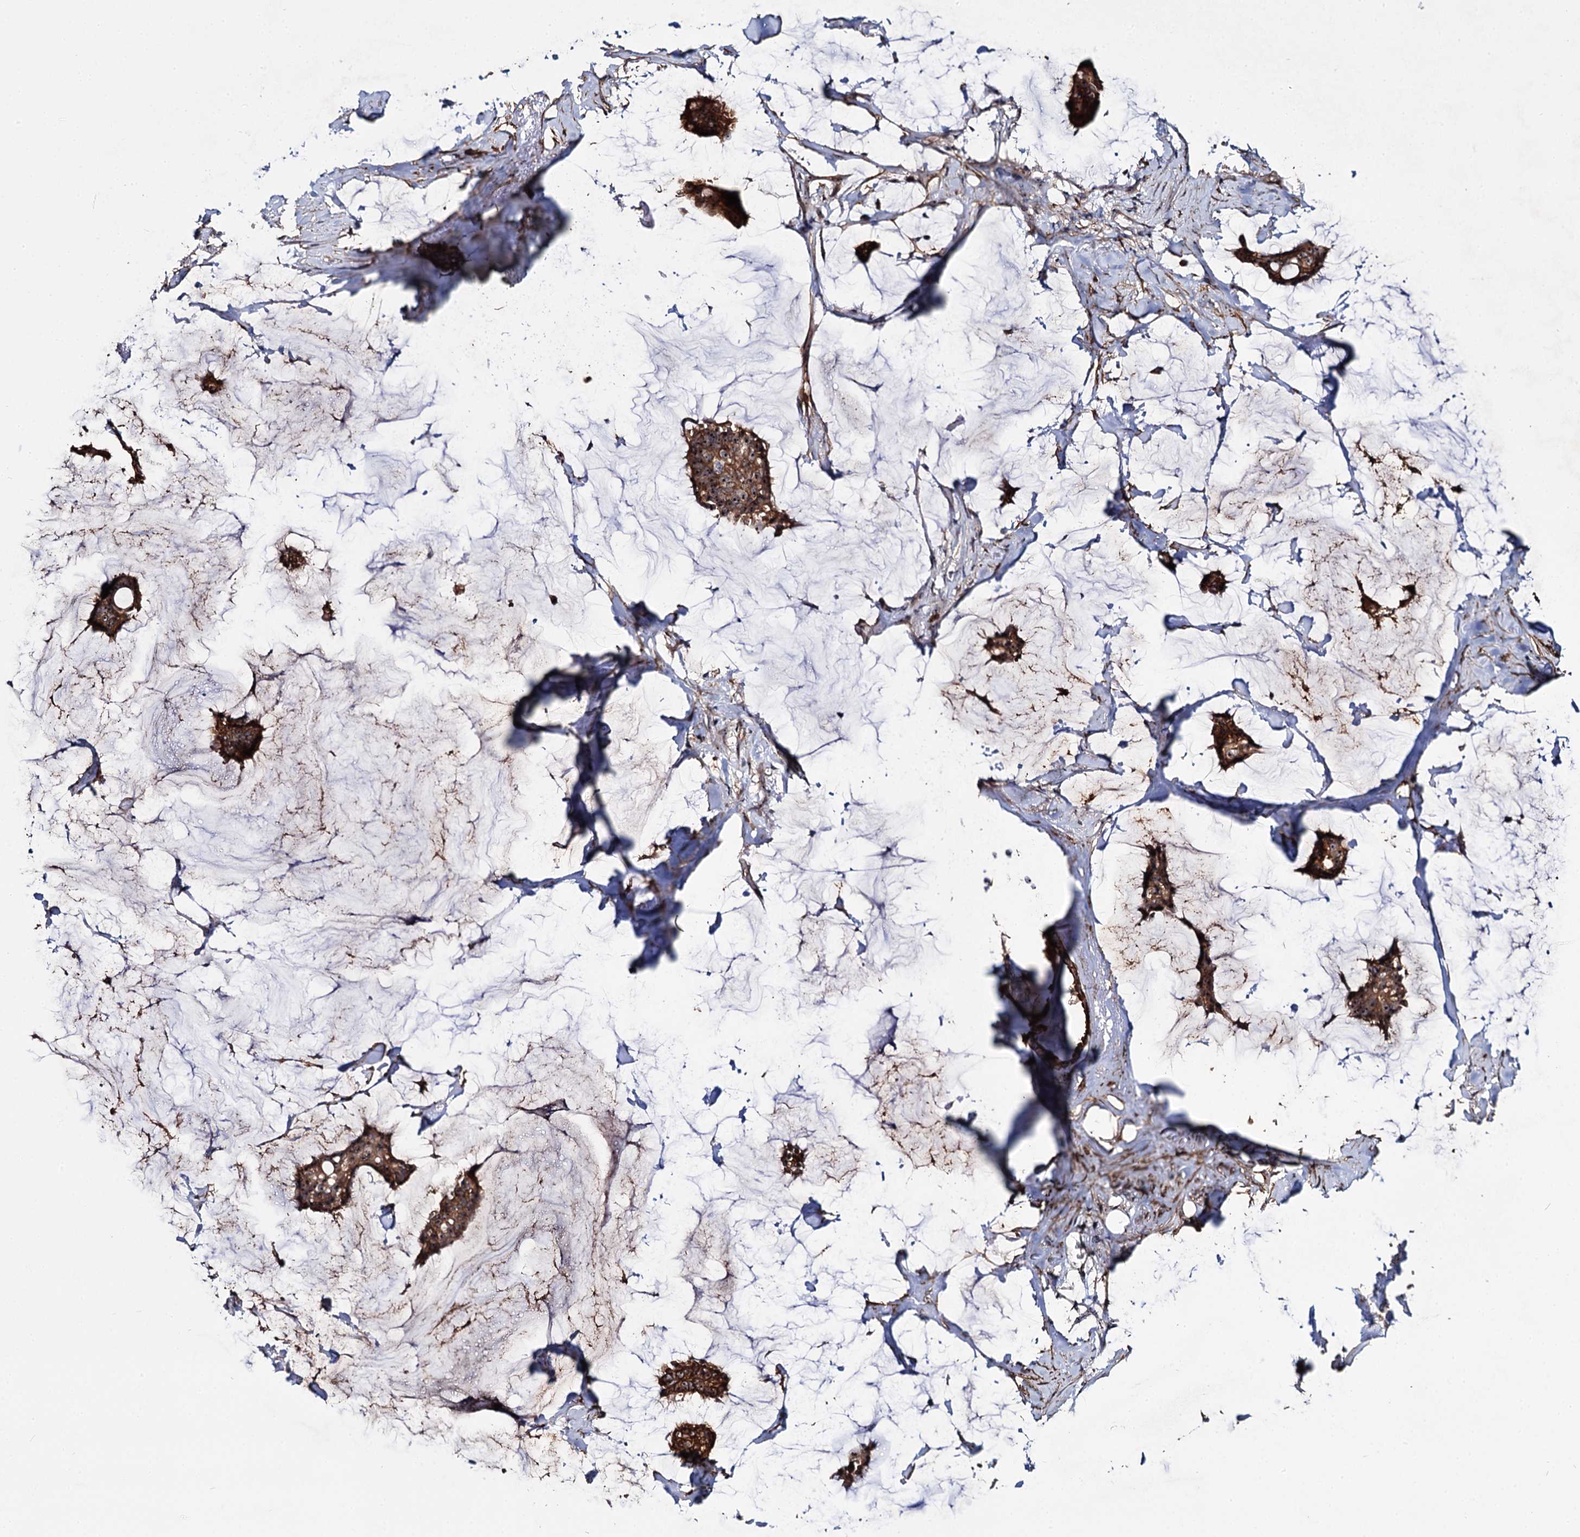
{"staining": {"intensity": "moderate", "quantity": ">75%", "location": "cytoplasmic/membranous,nuclear"}, "tissue": "breast cancer", "cell_type": "Tumor cells", "image_type": "cancer", "snomed": [{"axis": "morphology", "description": "Duct carcinoma"}, {"axis": "topography", "description": "Breast"}], "caption": "This is a photomicrograph of immunohistochemistry staining of infiltrating ductal carcinoma (breast), which shows moderate expression in the cytoplasmic/membranous and nuclear of tumor cells.", "gene": "SUPT20H", "patient": {"sex": "female", "age": 93}}